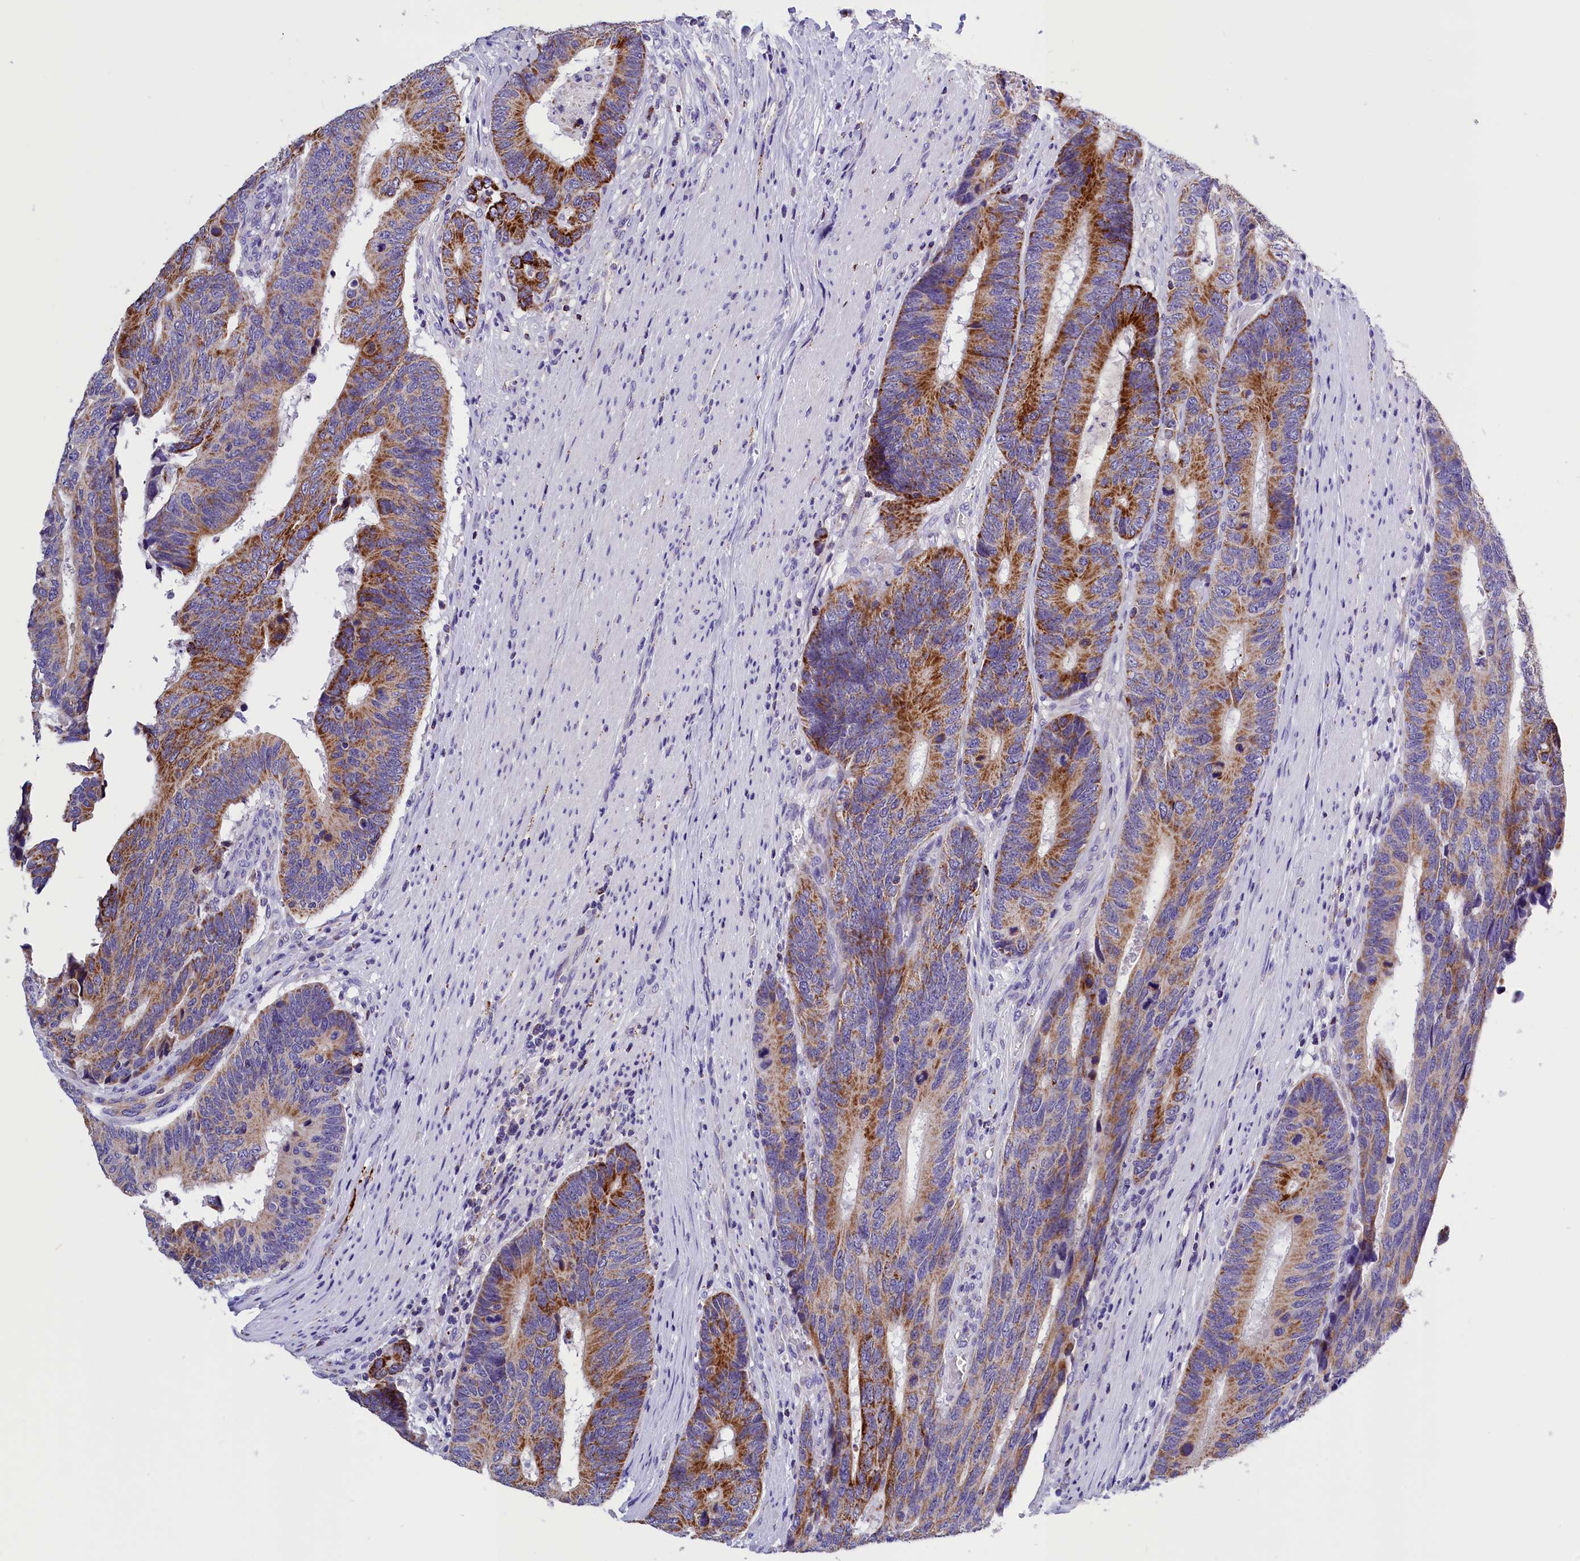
{"staining": {"intensity": "moderate", "quantity": ">75%", "location": "cytoplasmic/membranous"}, "tissue": "colorectal cancer", "cell_type": "Tumor cells", "image_type": "cancer", "snomed": [{"axis": "morphology", "description": "Adenocarcinoma, NOS"}, {"axis": "topography", "description": "Colon"}], "caption": "A brown stain labels moderate cytoplasmic/membranous expression of a protein in colorectal cancer (adenocarcinoma) tumor cells. The staining was performed using DAB (3,3'-diaminobenzidine), with brown indicating positive protein expression. Nuclei are stained blue with hematoxylin.", "gene": "ABAT", "patient": {"sex": "male", "age": 87}}